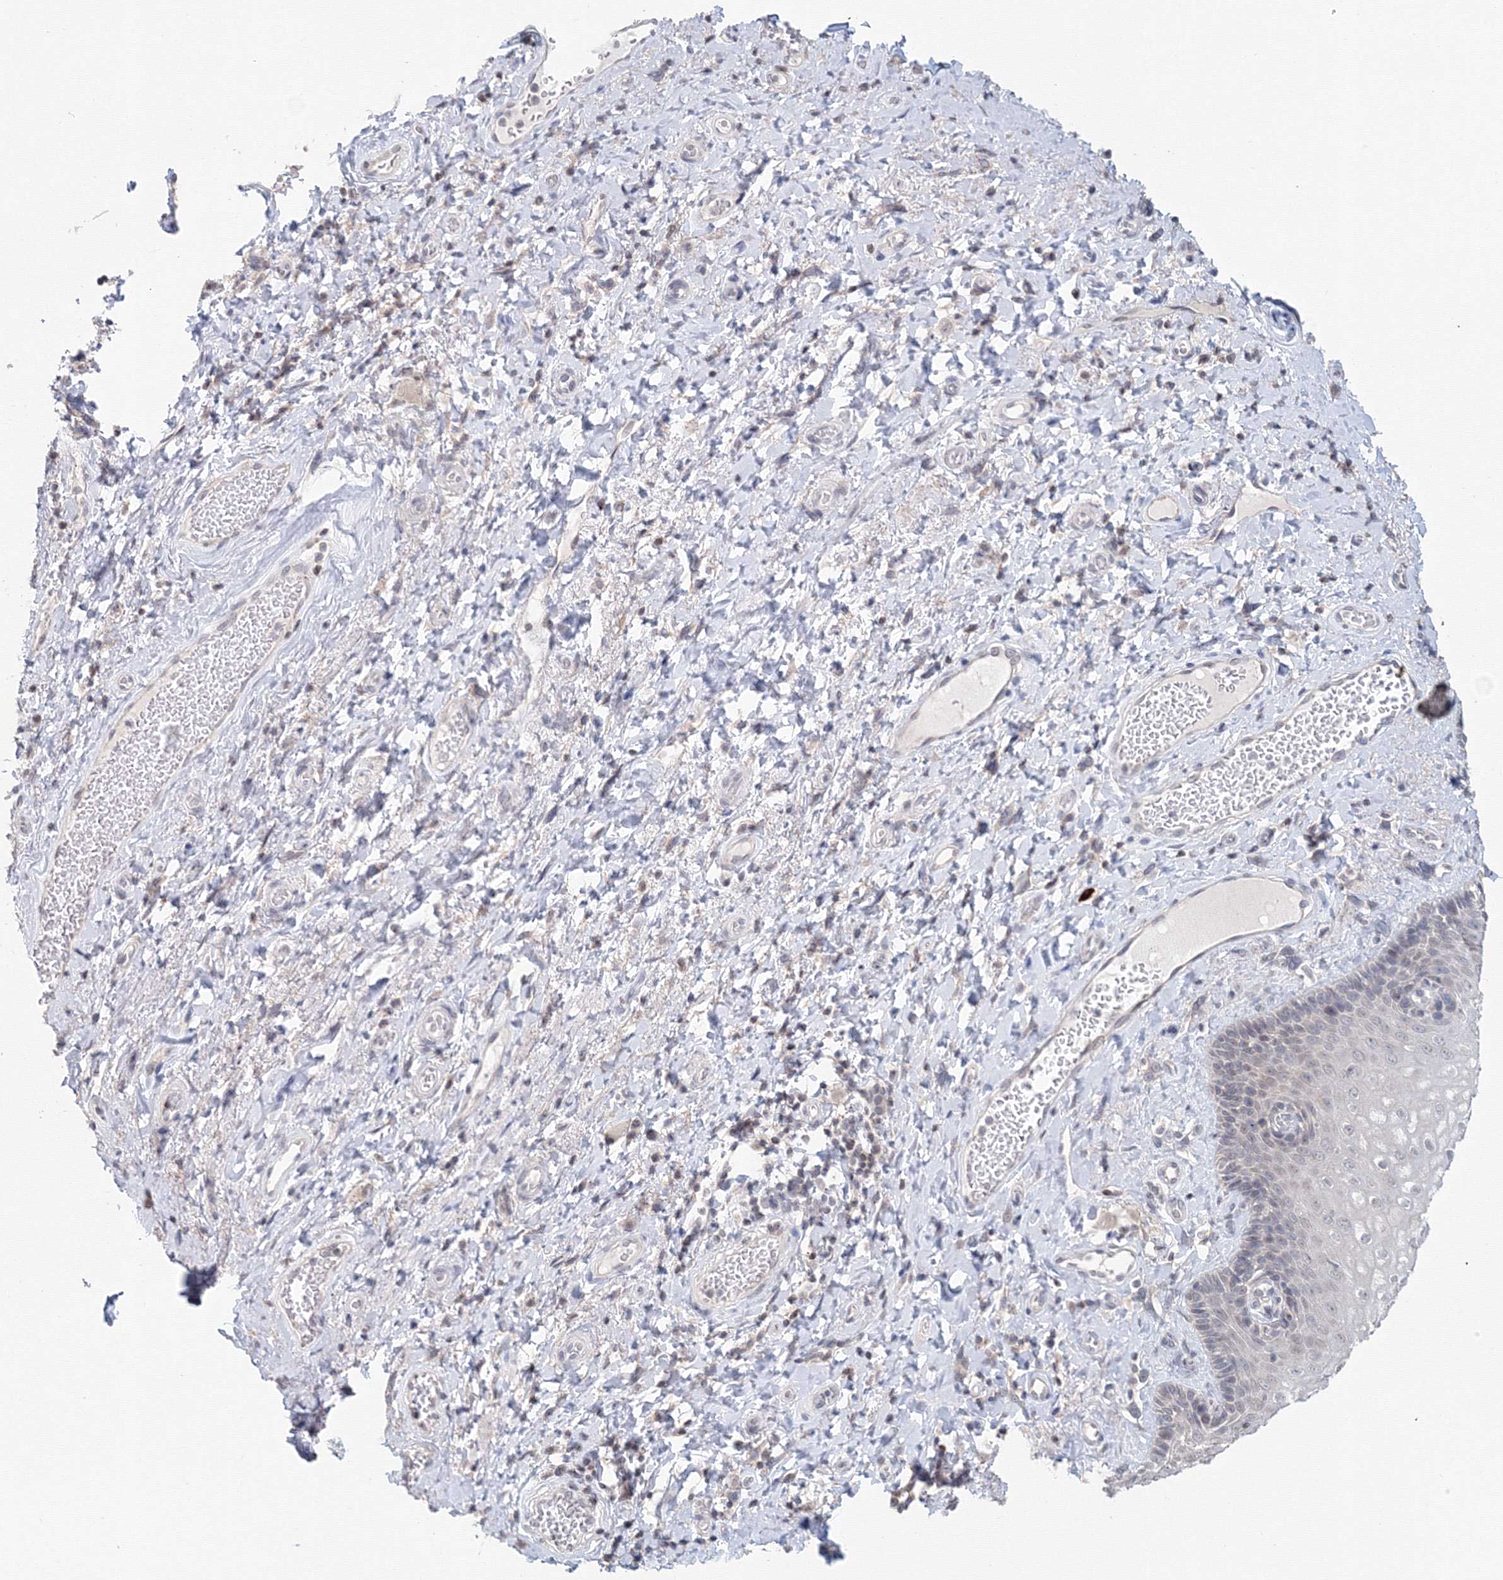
{"staining": {"intensity": "strong", "quantity": "<25%", "location": "cytoplasmic/membranous"}, "tissue": "skin", "cell_type": "Epidermal cells", "image_type": "normal", "snomed": [{"axis": "morphology", "description": "Normal tissue, NOS"}, {"axis": "topography", "description": "Anal"}], "caption": "Skin stained with a brown dye demonstrates strong cytoplasmic/membranous positive positivity in approximately <25% of epidermal cells.", "gene": "SLC7A7", "patient": {"sex": "male", "age": 69}}